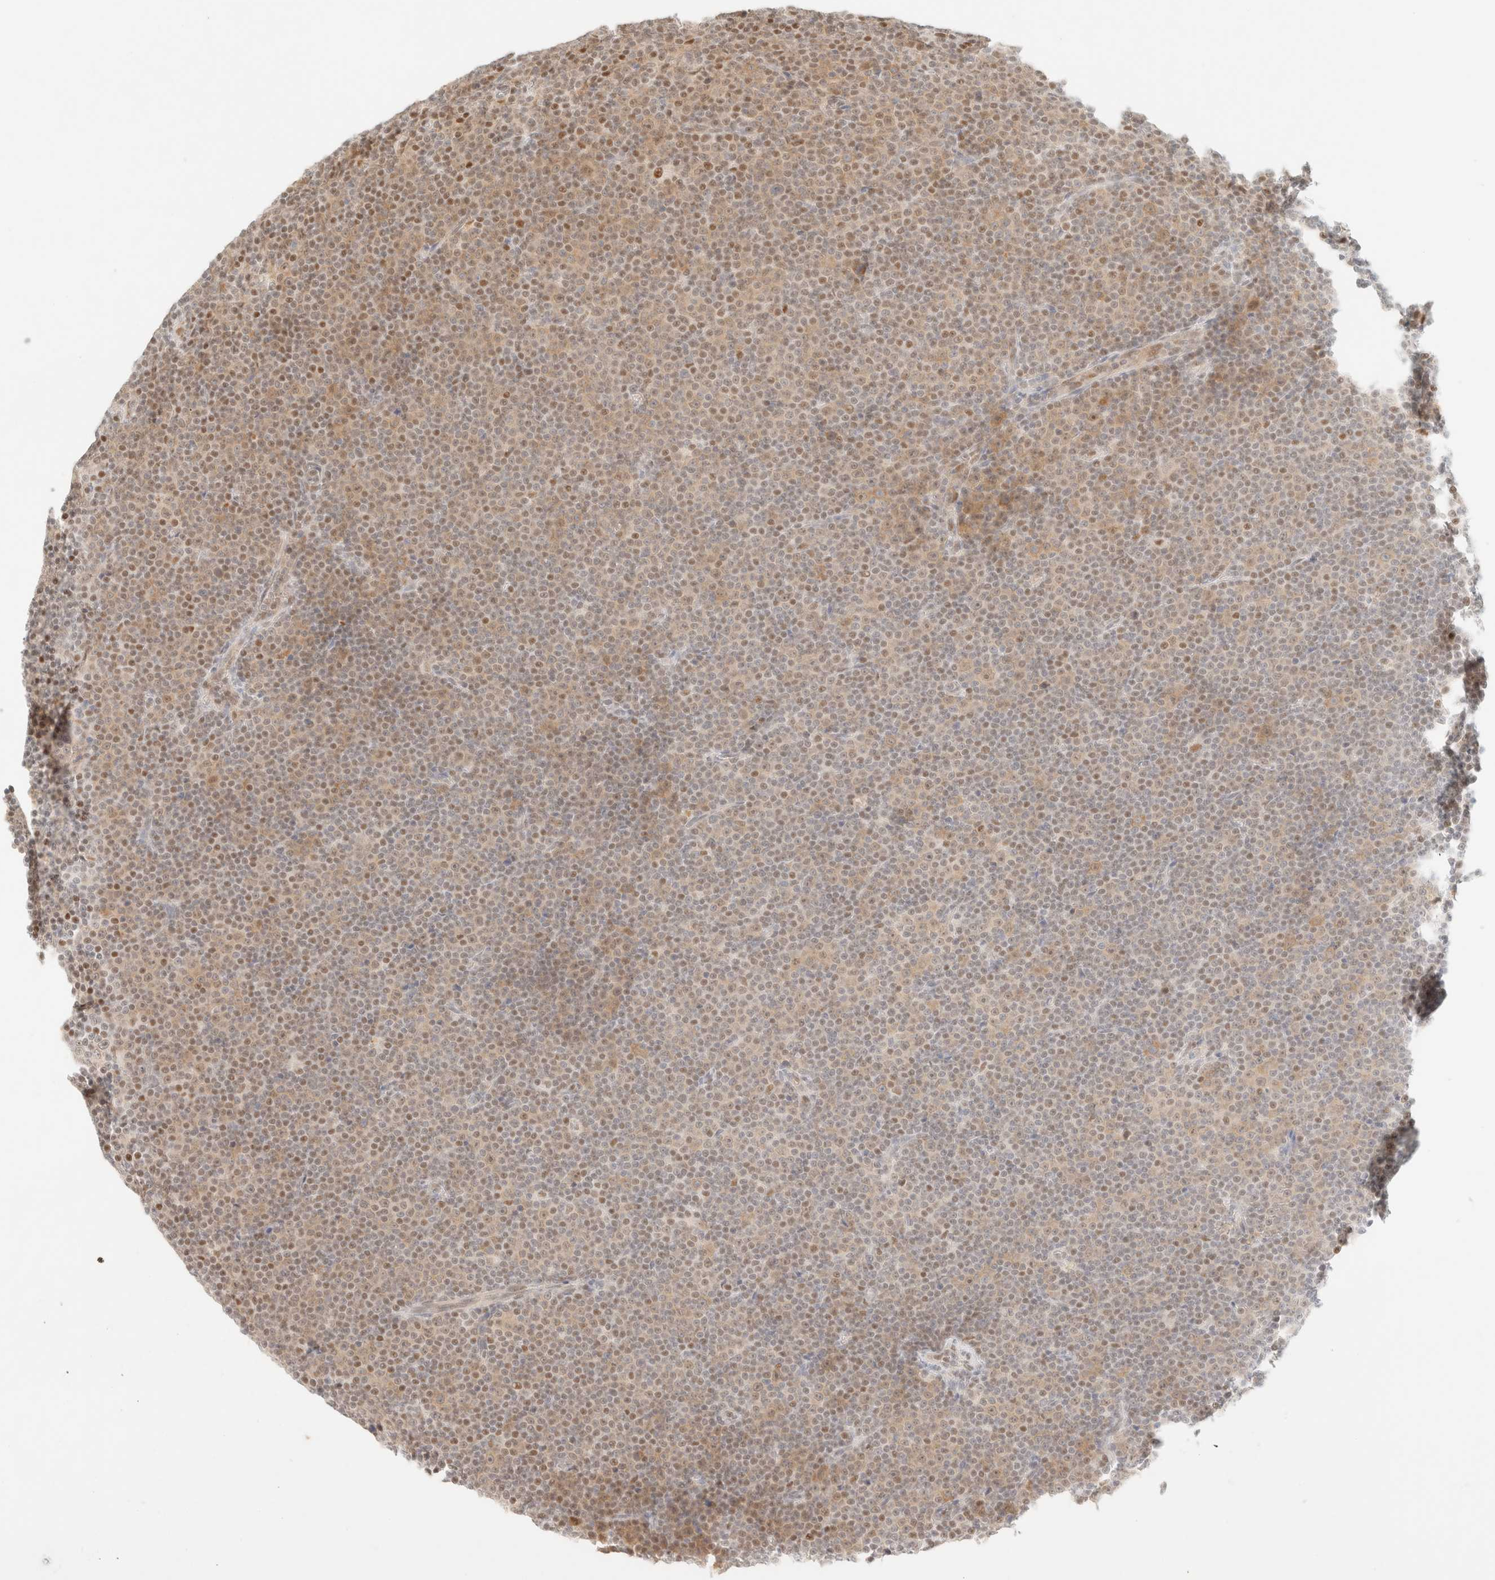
{"staining": {"intensity": "weak", "quantity": "25%-75%", "location": "cytoplasmic/membranous,nuclear"}, "tissue": "lymphoma", "cell_type": "Tumor cells", "image_type": "cancer", "snomed": [{"axis": "morphology", "description": "Malignant lymphoma, non-Hodgkin's type, Low grade"}, {"axis": "topography", "description": "Lymph node"}], "caption": "A high-resolution image shows immunohistochemistry staining of lymphoma, which shows weak cytoplasmic/membranous and nuclear staining in about 25%-75% of tumor cells. The staining was performed using DAB, with brown indicating positive protein expression. Nuclei are stained blue with hematoxylin.", "gene": "TSR1", "patient": {"sex": "female", "age": 67}}